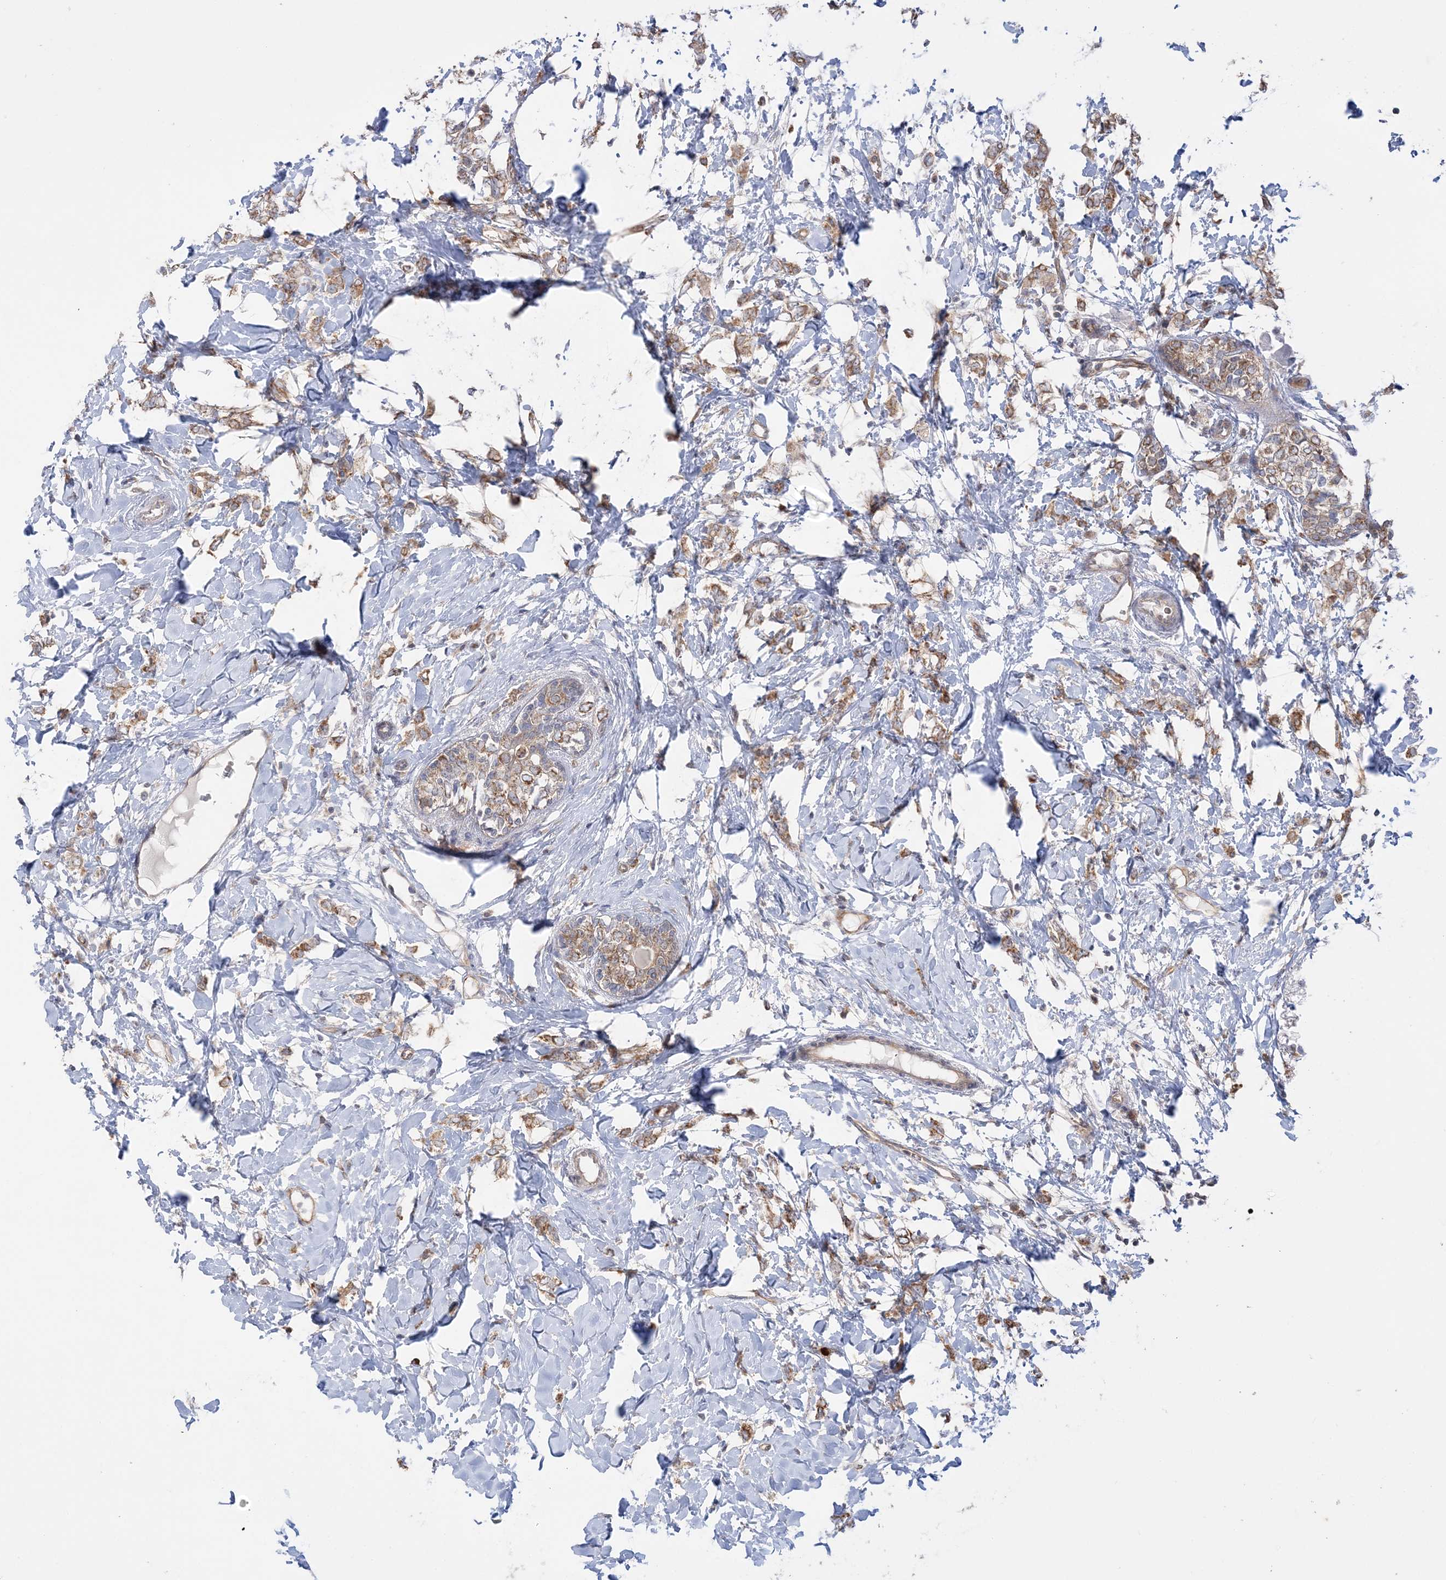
{"staining": {"intensity": "moderate", "quantity": ">75%", "location": "cytoplasmic/membranous"}, "tissue": "breast cancer", "cell_type": "Tumor cells", "image_type": "cancer", "snomed": [{"axis": "morphology", "description": "Normal tissue, NOS"}, {"axis": "morphology", "description": "Lobular carcinoma"}, {"axis": "topography", "description": "Breast"}], "caption": "Protein analysis of breast lobular carcinoma tissue displays moderate cytoplasmic/membranous expression in about >75% of tumor cells. (DAB (3,3'-diaminobenzidine) IHC with brightfield microscopy, high magnification).", "gene": "FARSB", "patient": {"sex": "female", "age": 47}}